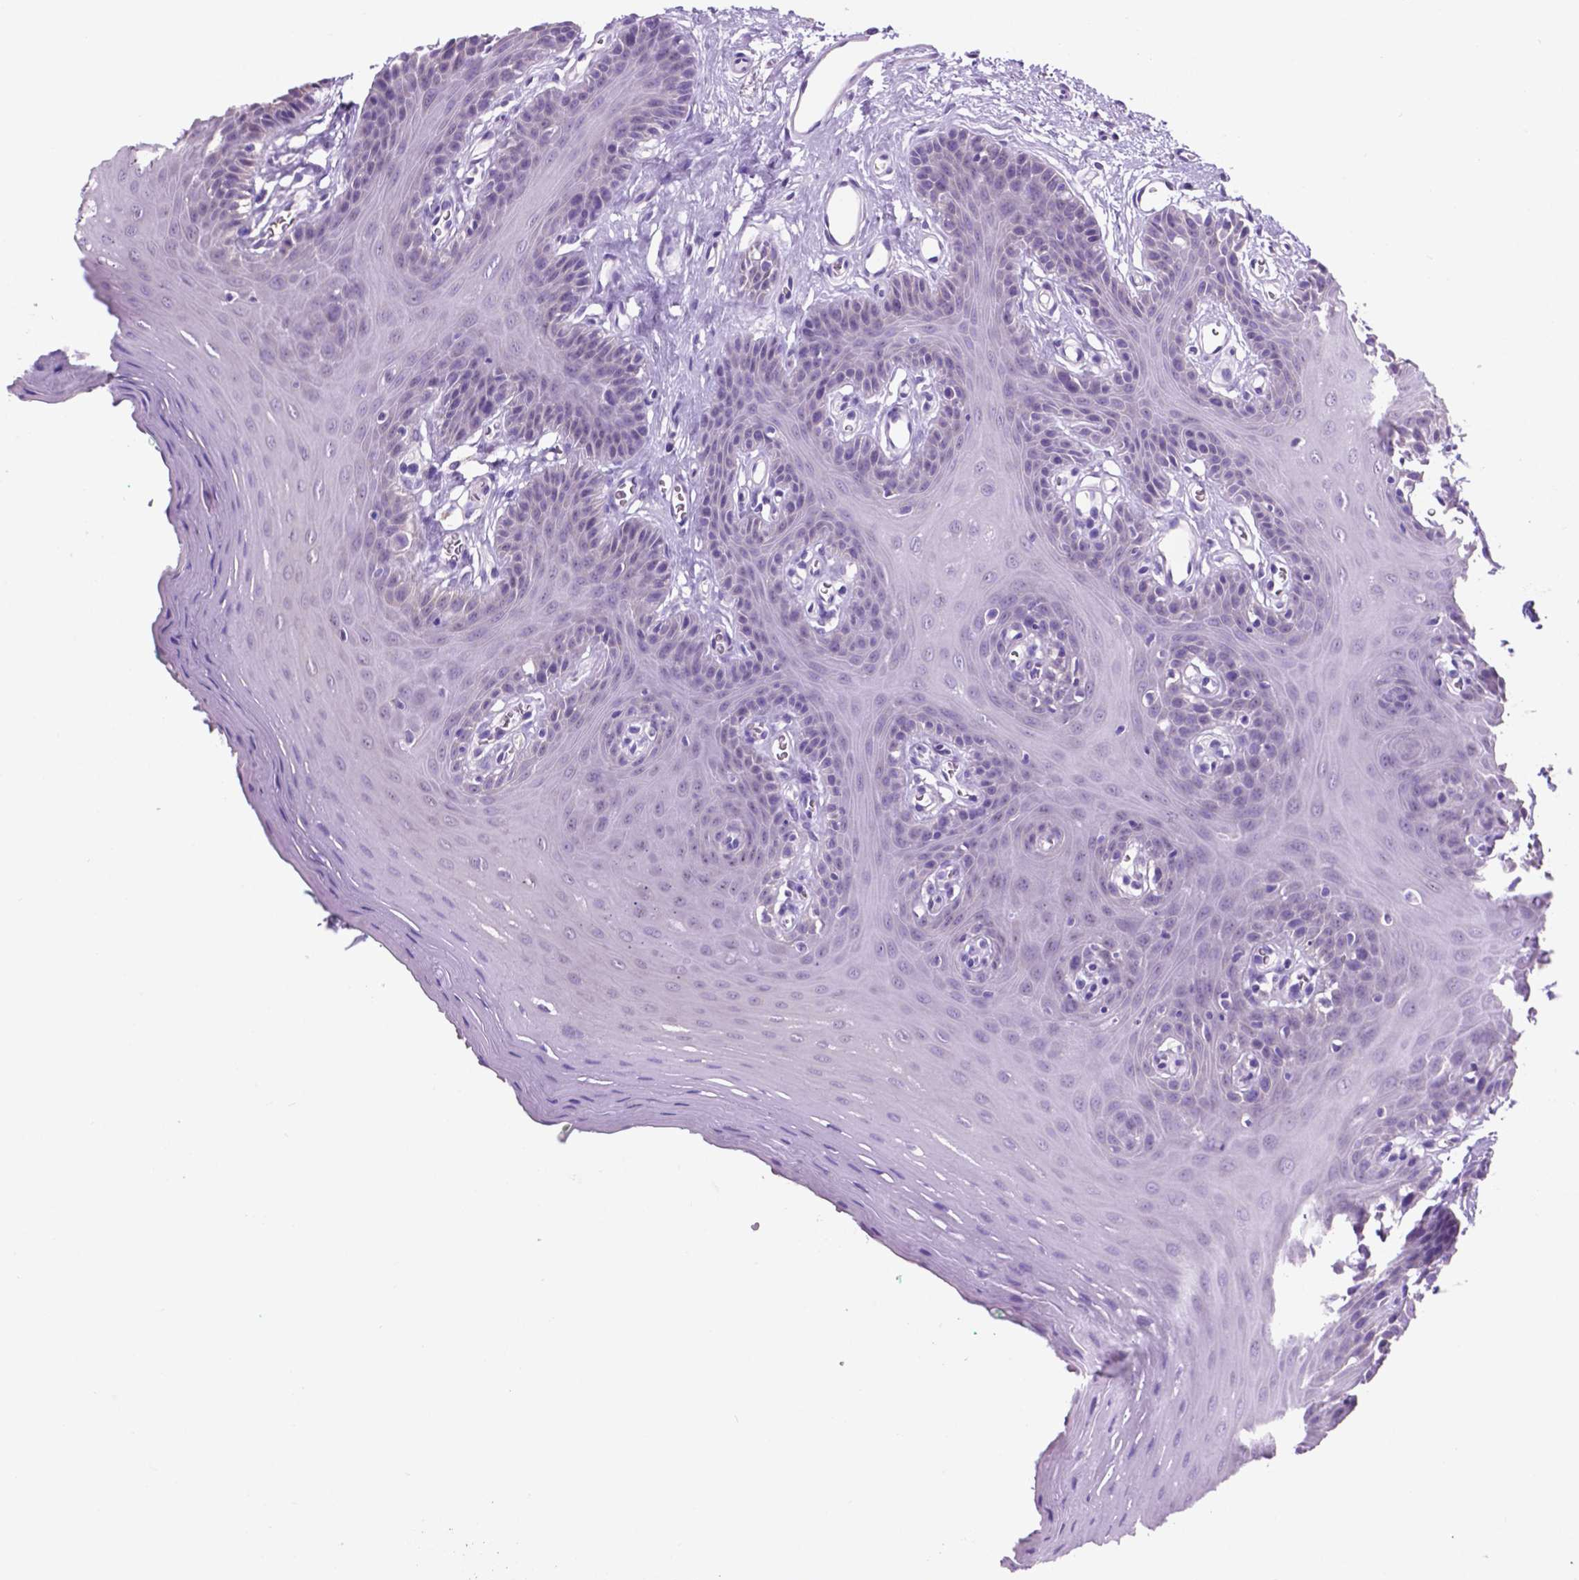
{"staining": {"intensity": "negative", "quantity": "none", "location": "none"}, "tissue": "oral mucosa", "cell_type": "Squamous epithelial cells", "image_type": "normal", "snomed": [{"axis": "morphology", "description": "Normal tissue, NOS"}, {"axis": "morphology", "description": "Squamous cell carcinoma, NOS"}, {"axis": "topography", "description": "Oral tissue"}, {"axis": "topography", "description": "Head-Neck"}], "caption": "Oral mucosa was stained to show a protein in brown. There is no significant staining in squamous epithelial cells.", "gene": "SPDYA", "patient": {"sex": "female", "age": 50}}